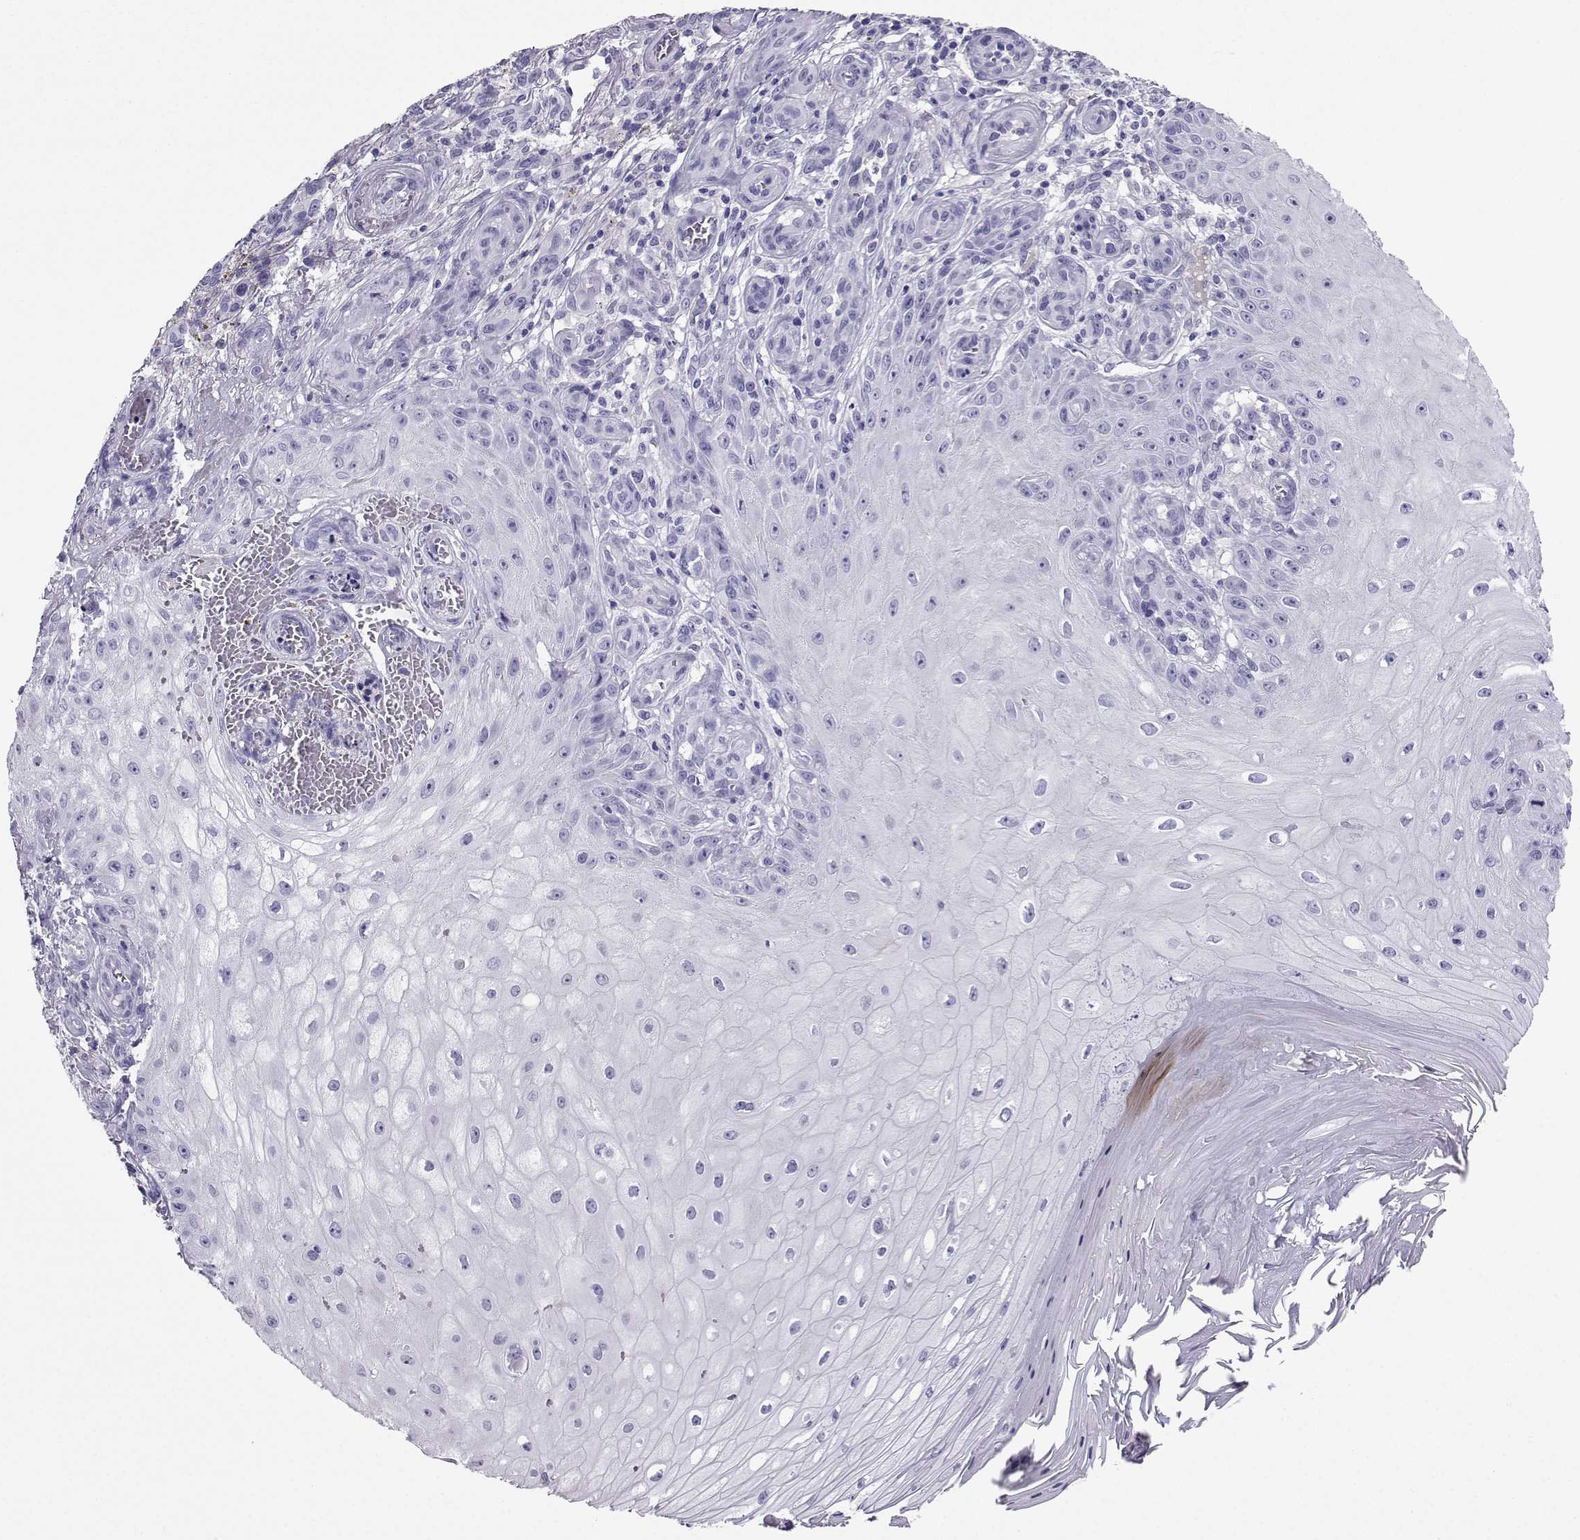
{"staining": {"intensity": "negative", "quantity": "none", "location": "none"}, "tissue": "melanoma", "cell_type": "Tumor cells", "image_type": "cancer", "snomed": [{"axis": "morphology", "description": "Malignant melanoma, NOS"}, {"axis": "topography", "description": "Skin"}], "caption": "Tumor cells are negative for protein expression in human melanoma.", "gene": "CD109", "patient": {"sex": "female", "age": 53}}